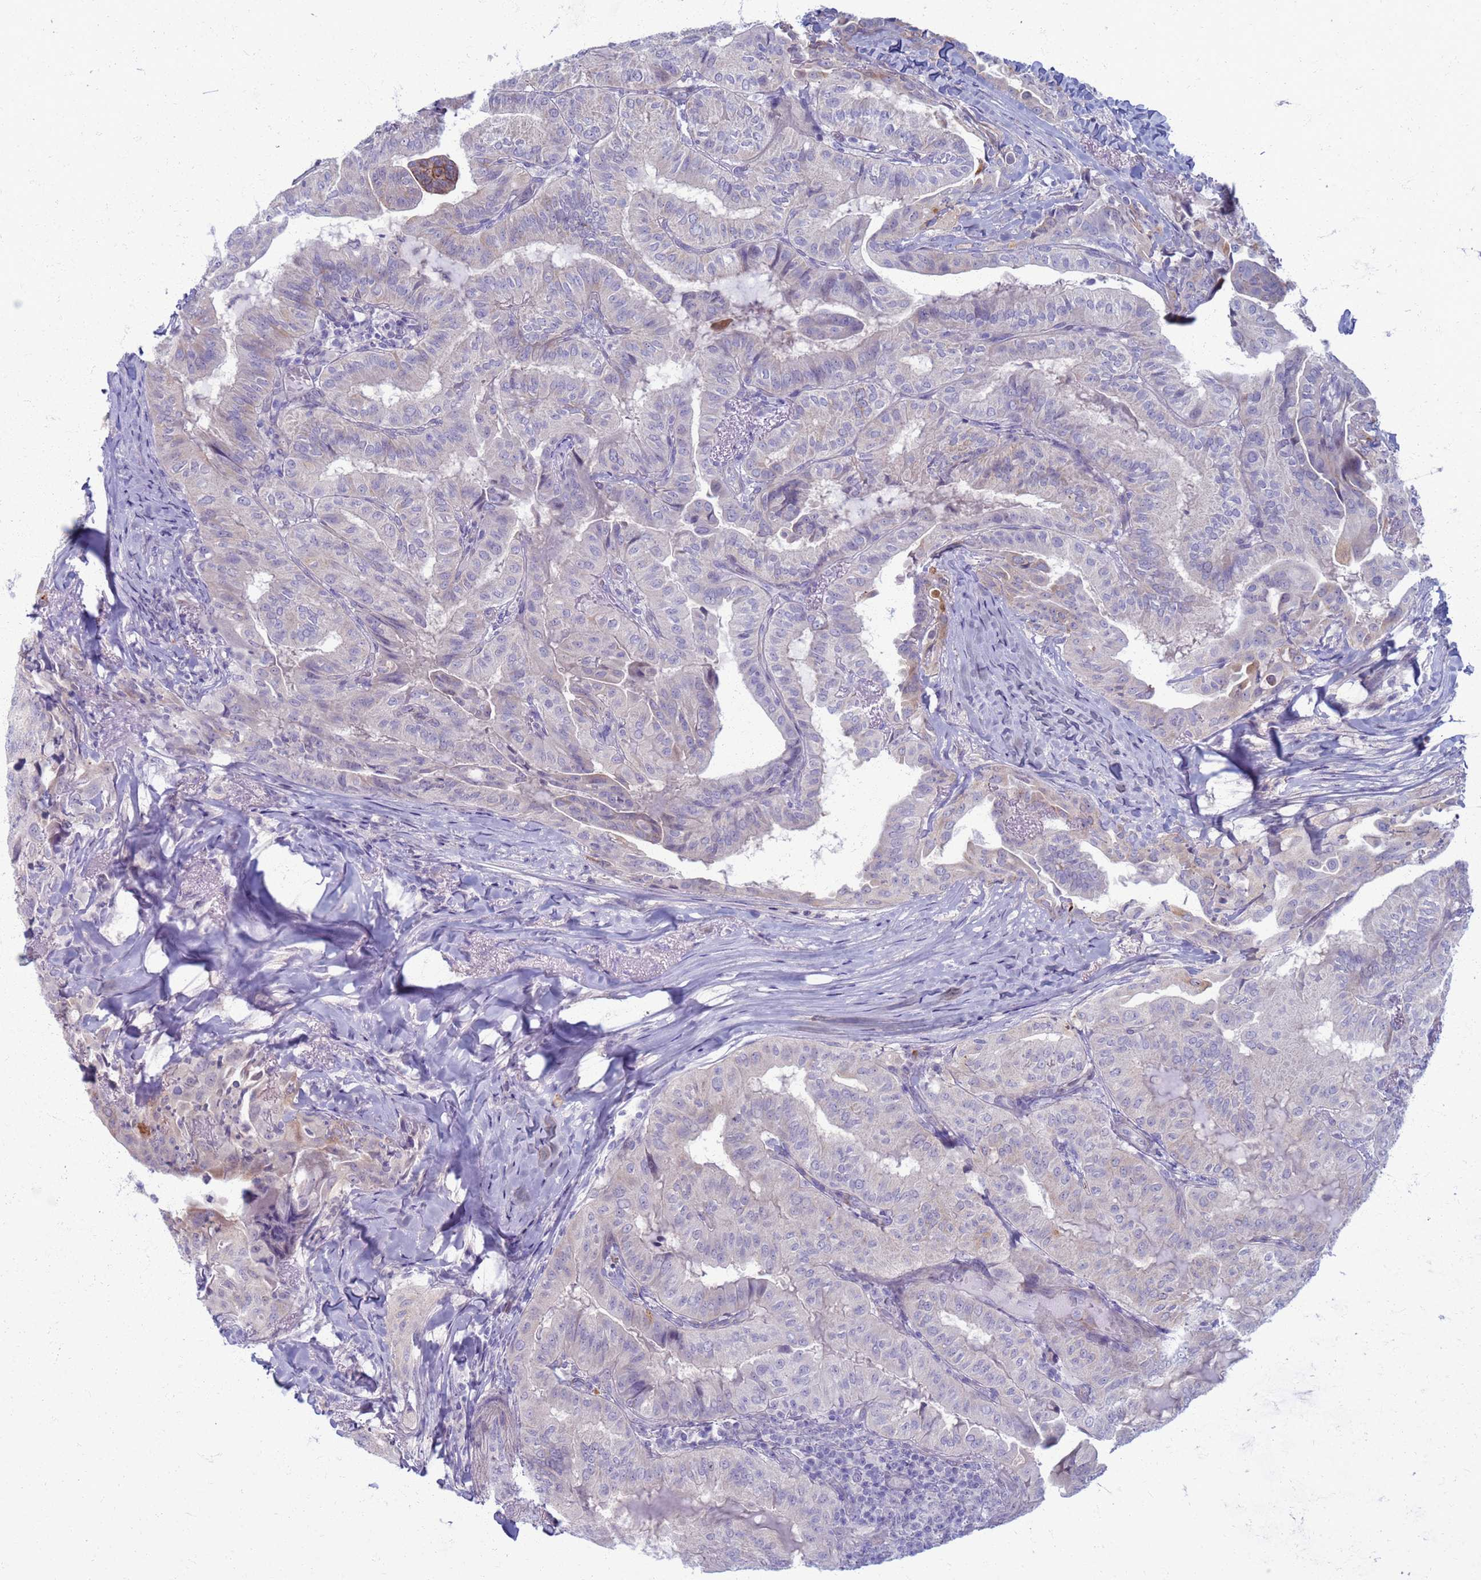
{"staining": {"intensity": "negative", "quantity": "none", "location": "none"}, "tissue": "thyroid cancer", "cell_type": "Tumor cells", "image_type": "cancer", "snomed": [{"axis": "morphology", "description": "Papillary adenocarcinoma, NOS"}, {"axis": "topography", "description": "Thyroid gland"}], "caption": "Tumor cells show no significant staining in thyroid cancer (papillary adenocarcinoma).", "gene": "CLCA2", "patient": {"sex": "female", "age": 68}}